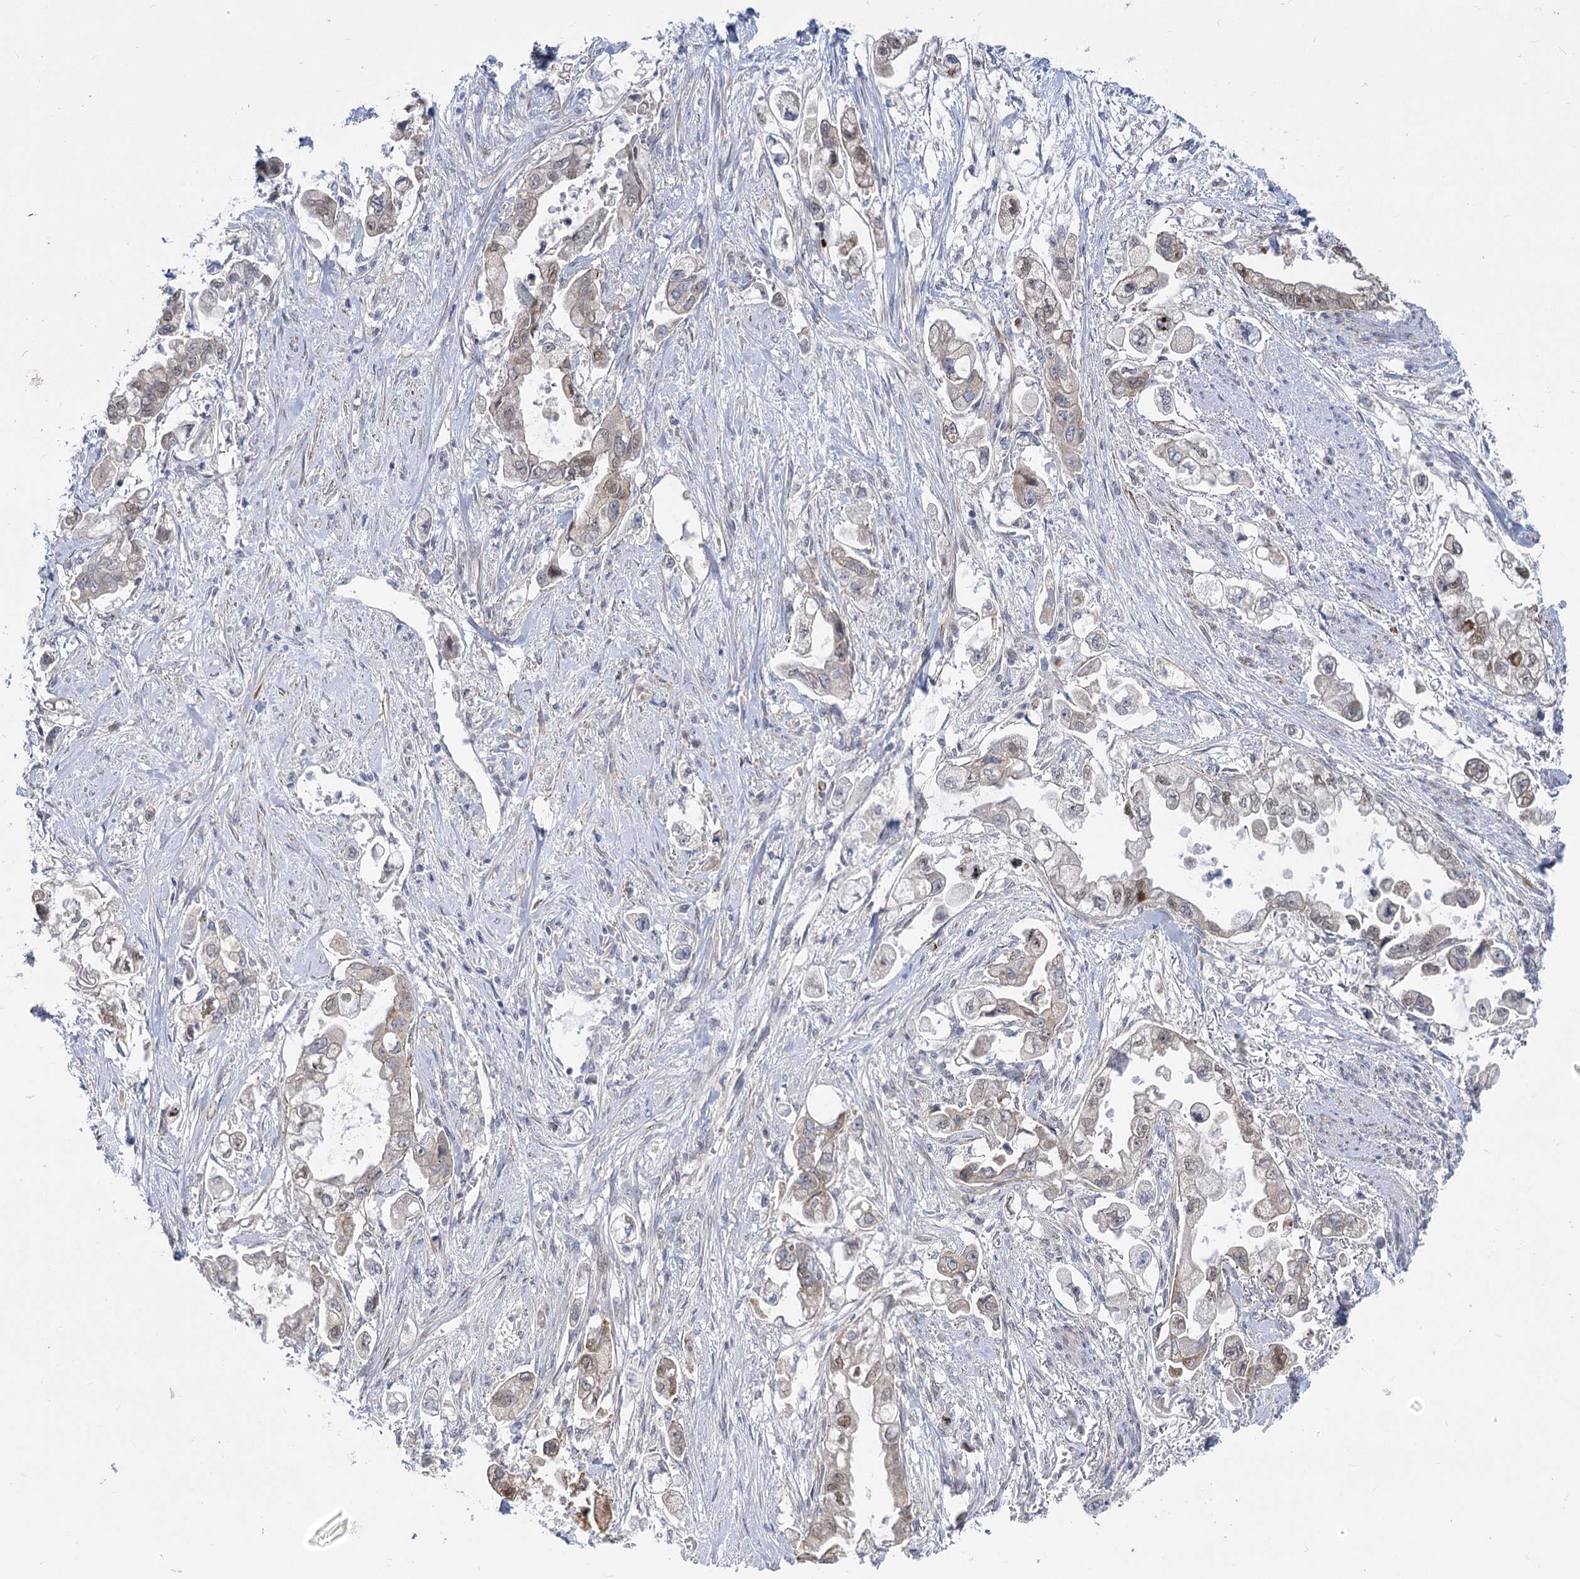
{"staining": {"intensity": "weak", "quantity": "25%-75%", "location": "nuclear"}, "tissue": "stomach cancer", "cell_type": "Tumor cells", "image_type": "cancer", "snomed": [{"axis": "morphology", "description": "Adenocarcinoma, NOS"}, {"axis": "topography", "description": "Stomach"}], "caption": "A brown stain labels weak nuclear expression of a protein in stomach adenocarcinoma tumor cells.", "gene": "ARSI", "patient": {"sex": "male", "age": 62}}